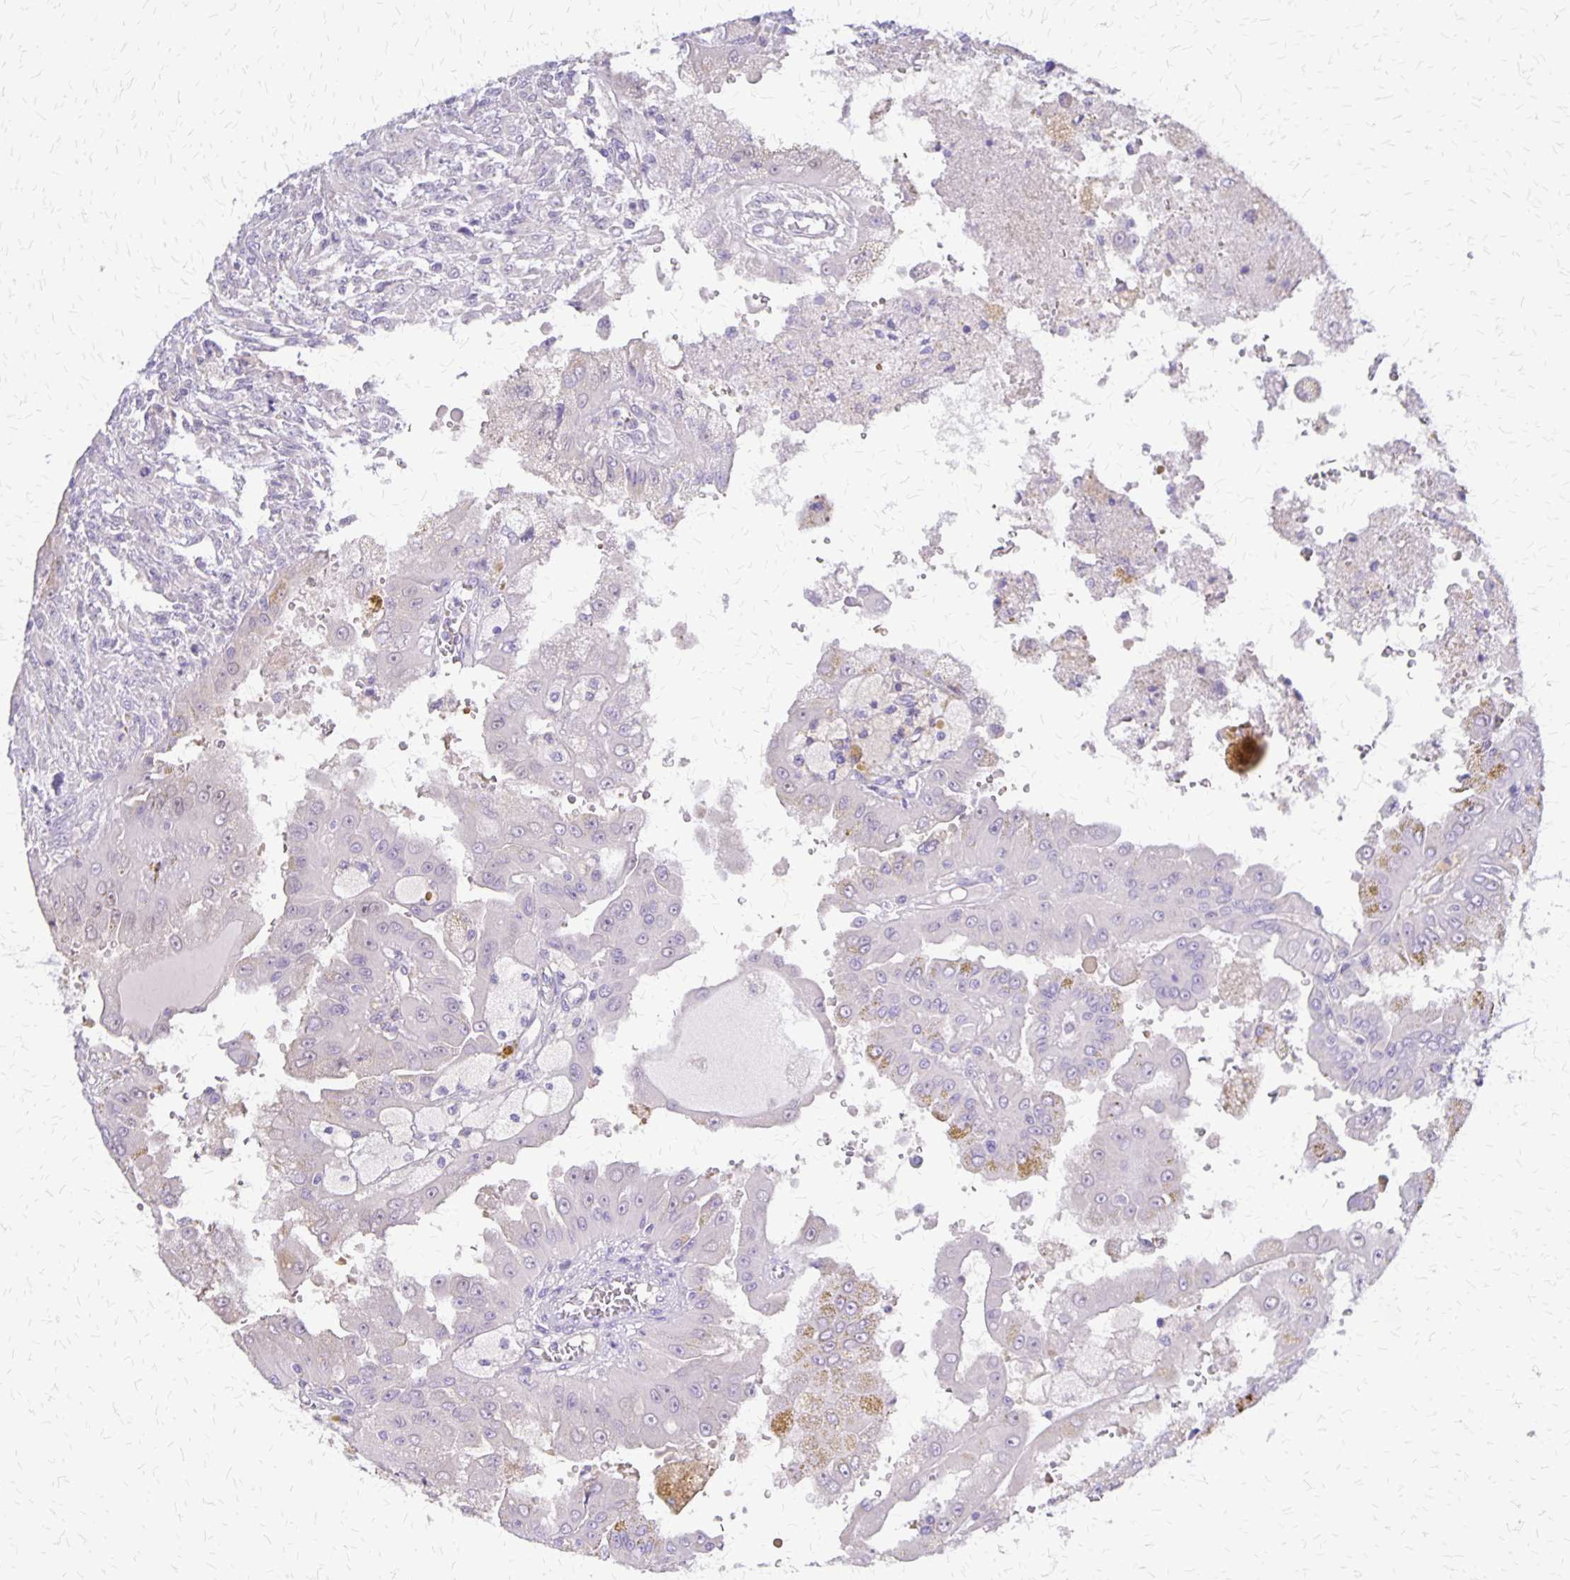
{"staining": {"intensity": "negative", "quantity": "none", "location": "none"}, "tissue": "renal cancer", "cell_type": "Tumor cells", "image_type": "cancer", "snomed": [{"axis": "morphology", "description": "Adenocarcinoma, NOS"}, {"axis": "topography", "description": "Kidney"}], "caption": "An IHC histopathology image of renal cancer is shown. There is no staining in tumor cells of renal cancer.", "gene": "SI", "patient": {"sex": "male", "age": 58}}